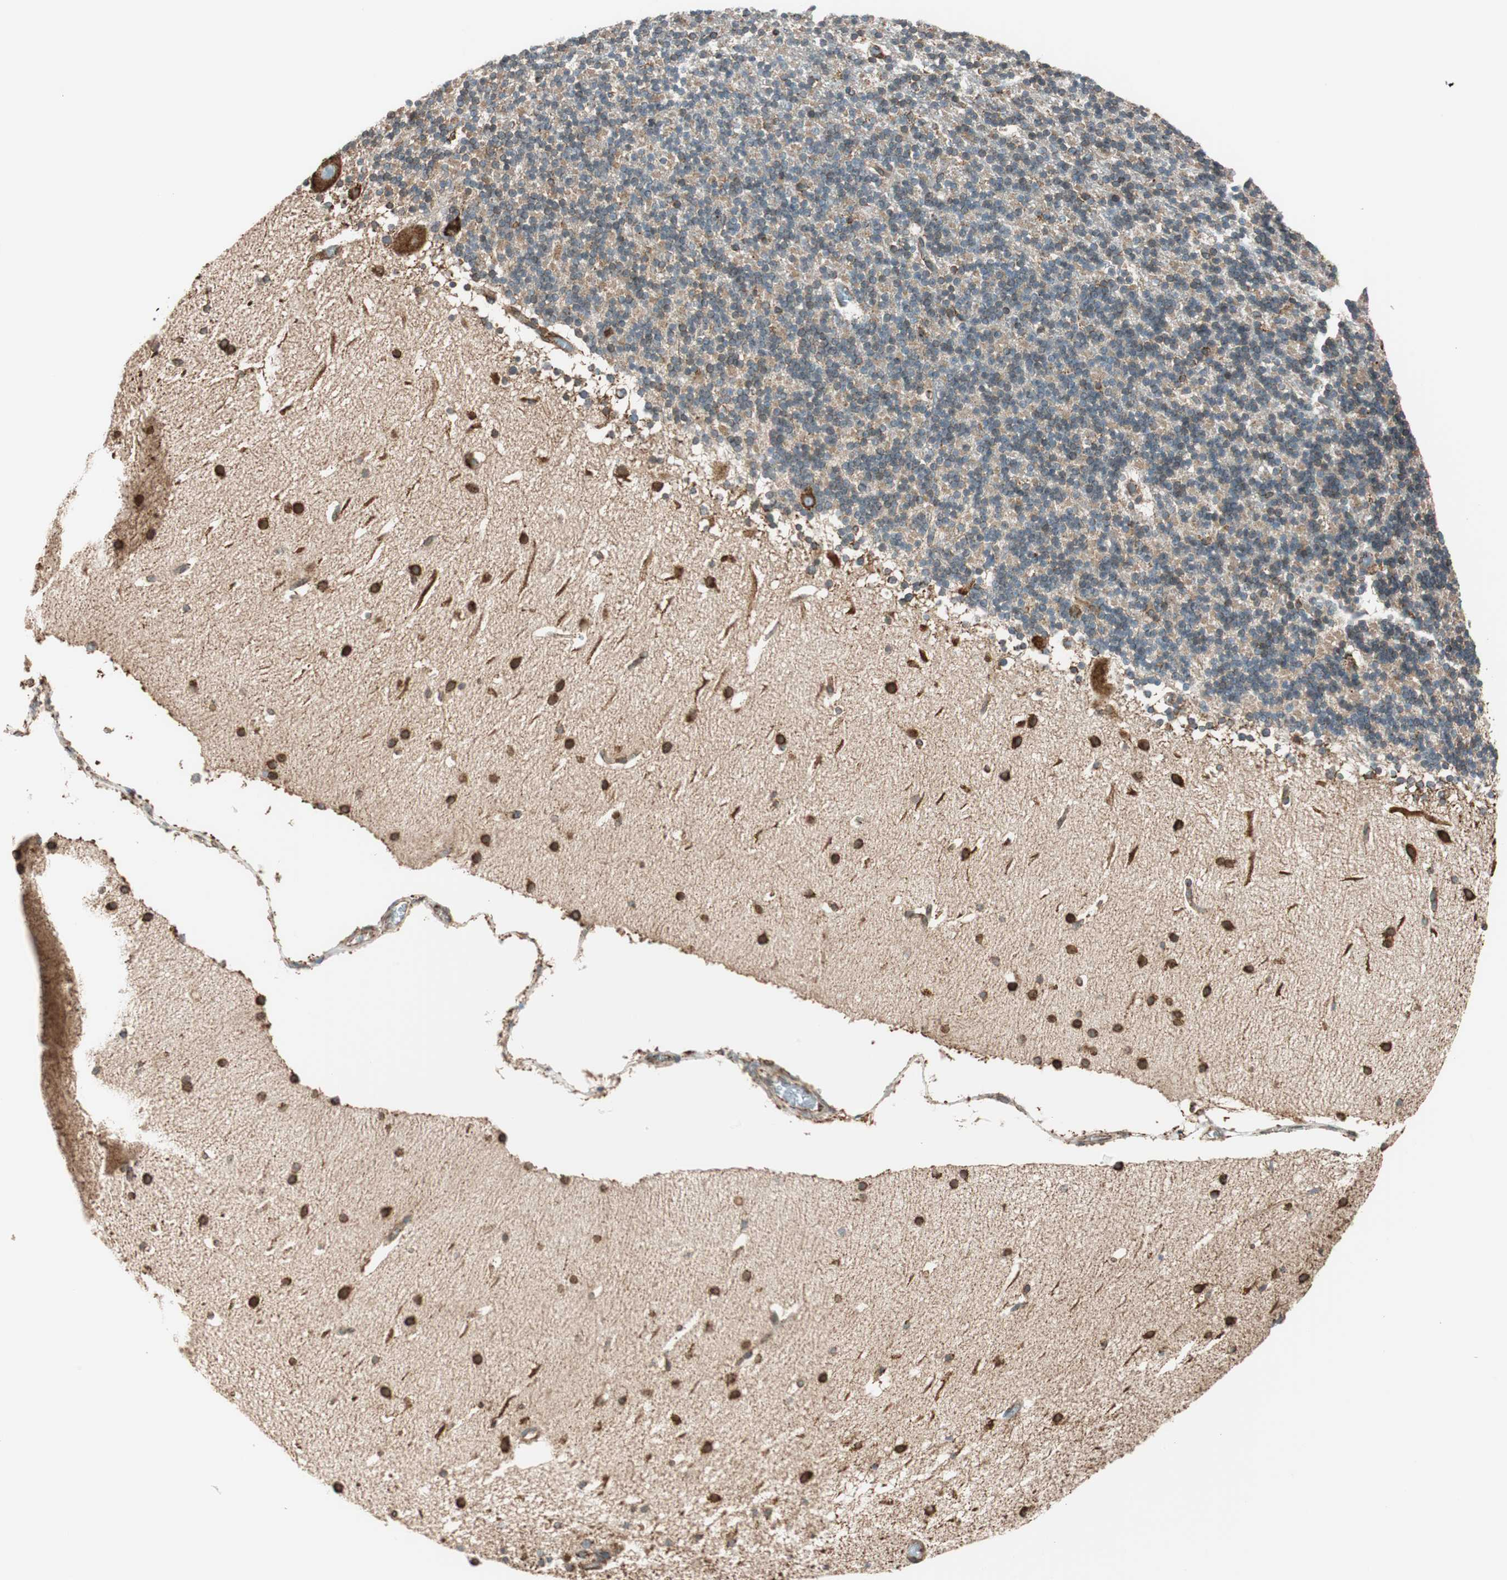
{"staining": {"intensity": "strong", "quantity": "<25%", "location": "cytoplasmic/membranous"}, "tissue": "cerebellum", "cell_type": "Cells in granular layer", "image_type": "normal", "snomed": [{"axis": "morphology", "description": "Normal tissue, NOS"}, {"axis": "topography", "description": "Cerebellum"}], "caption": "A medium amount of strong cytoplasmic/membranous staining is identified in about <25% of cells in granular layer in benign cerebellum. (IHC, brightfield microscopy, high magnification).", "gene": "PRKCSH", "patient": {"sex": "male", "age": 45}}